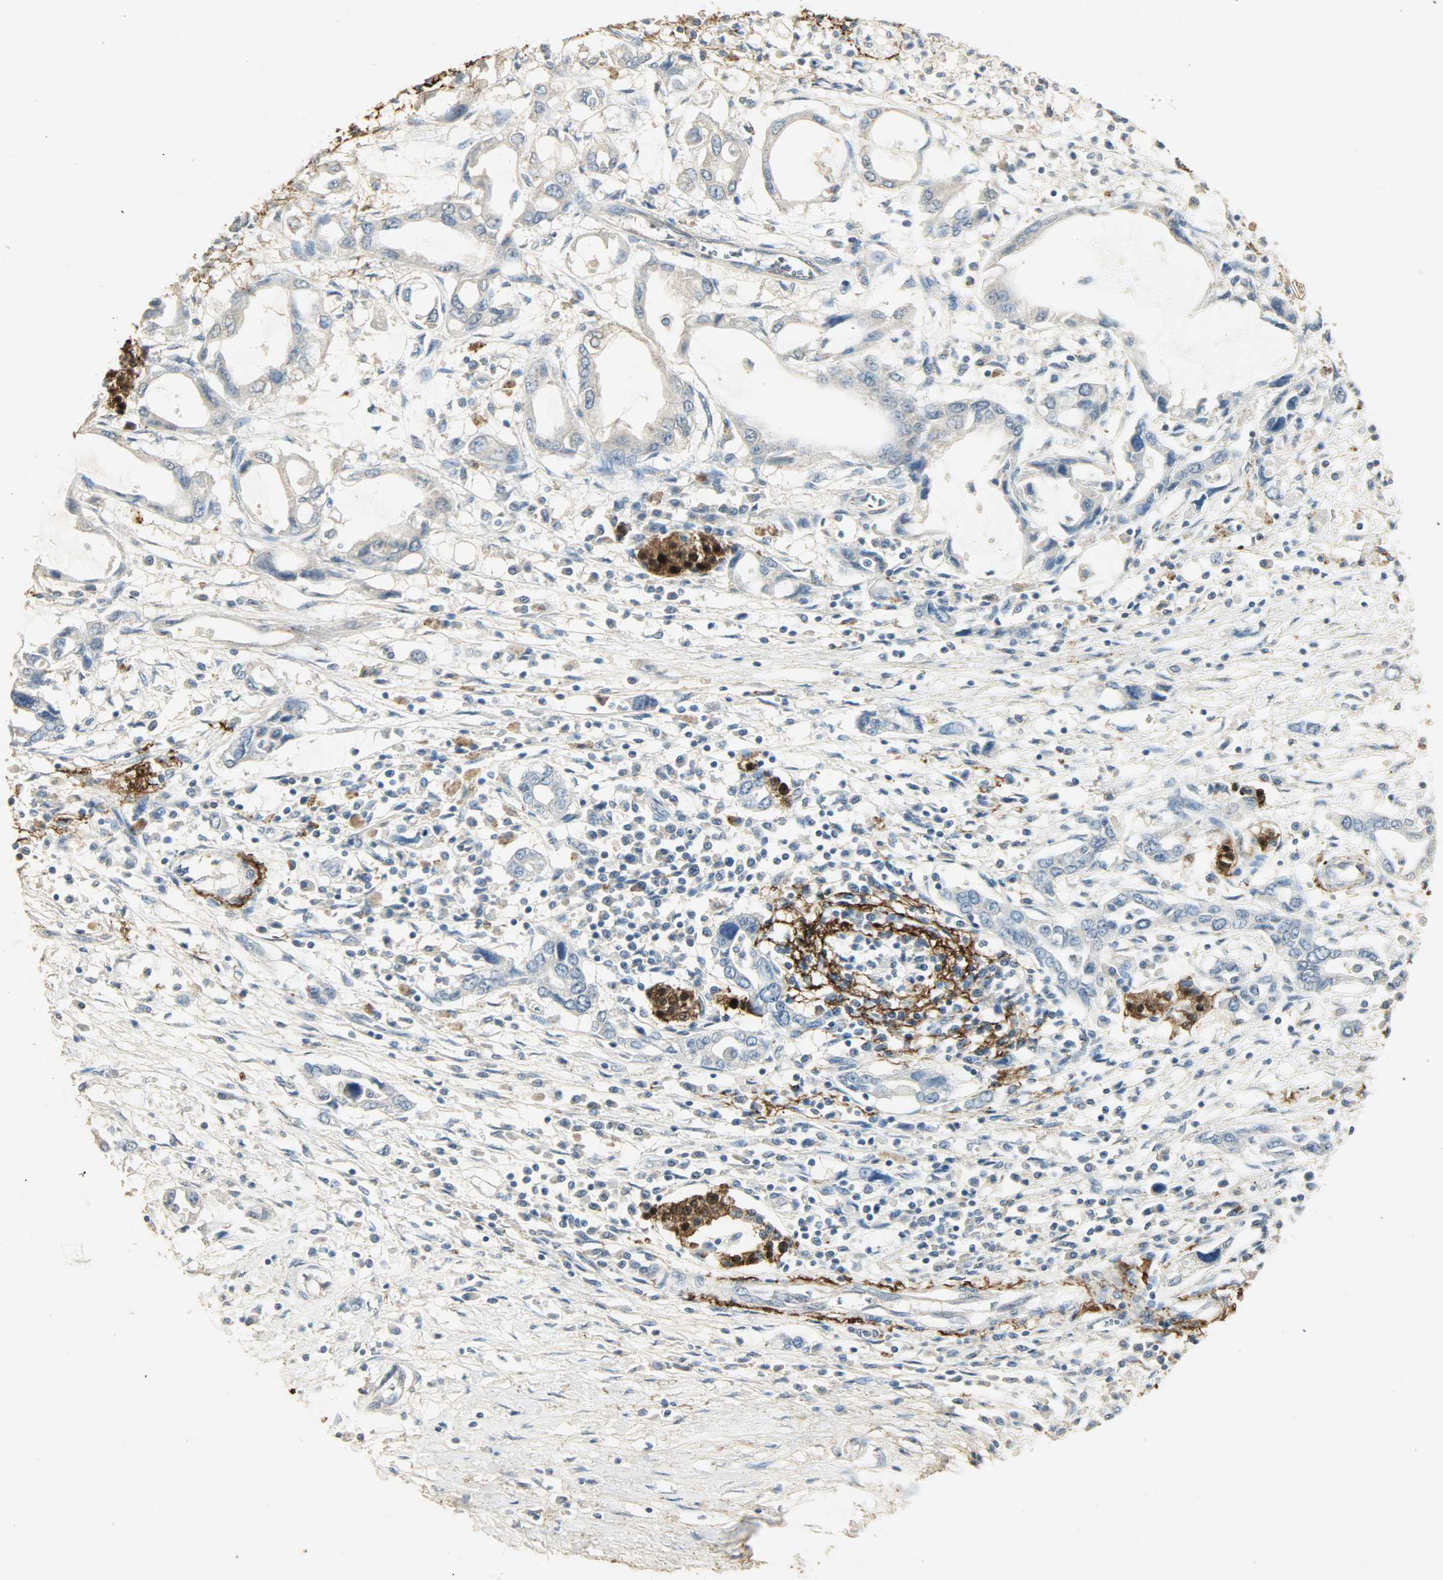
{"staining": {"intensity": "negative", "quantity": "none", "location": "none"}, "tissue": "pancreatic cancer", "cell_type": "Tumor cells", "image_type": "cancer", "snomed": [{"axis": "morphology", "description": "Adenocarcinoma, NOS"}, {"axis": "topography", "description": "Pancreas"}], "caption": "DAB immunohistochemical staining of human pancreatic cancer (adenocarcinoma) reveals no significant positivity in tumor cells. (Stains: DAB (3,3'-diaminobenzidine) immunohistochemistry with hematoxylin counter stain, Microscopy: brightfield microscopy at high magnification).", "gene": "ASB9", "patient": {"sex": "female", "age": 57}}